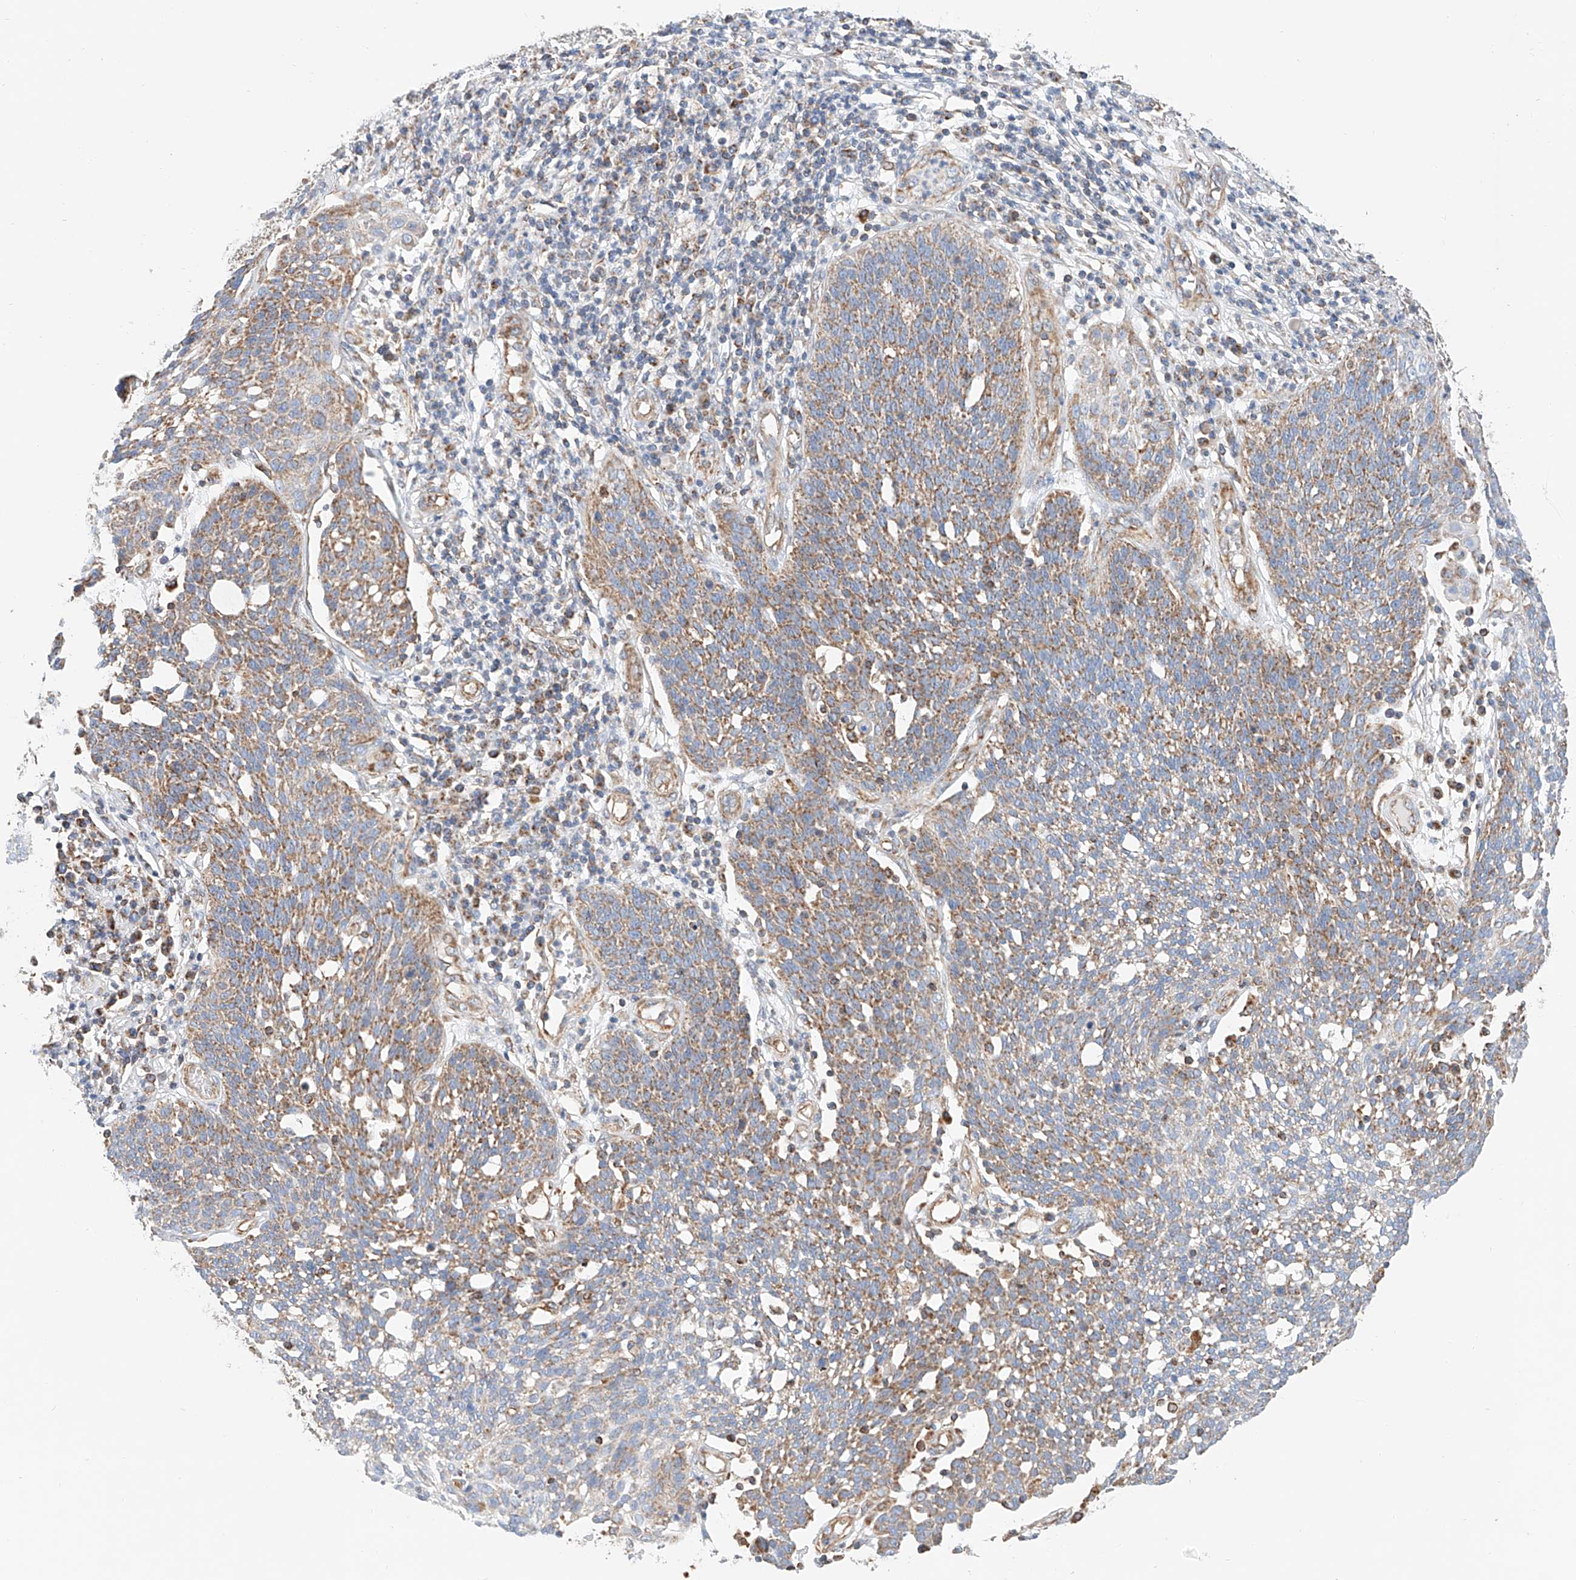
{"staining": {"intensity": "moderate", "quantity": ">75%", "location": "cytoplasmic/membranous"}, "tissue": "cervical cancer", "cell_type": "Tumor cells", "image_type": "cancer", "snomed": [{"axis": "morphology", "description": "Squamous cell carcinoma, NOS"}, {"axis": "topography", "description": "Cervix"}], "caption": "Immunohistochemistry (DAB) staining of cervical cancer (squamous cell carcinoma) shows moderate cytoplasmic/membranous protein positivity in about >75% of tumor cells. (Brightfield microscopy of DAB IHC at high magnification).", "gene": "NDUFV3", "patient": {"sex": "female", "age": 34}}